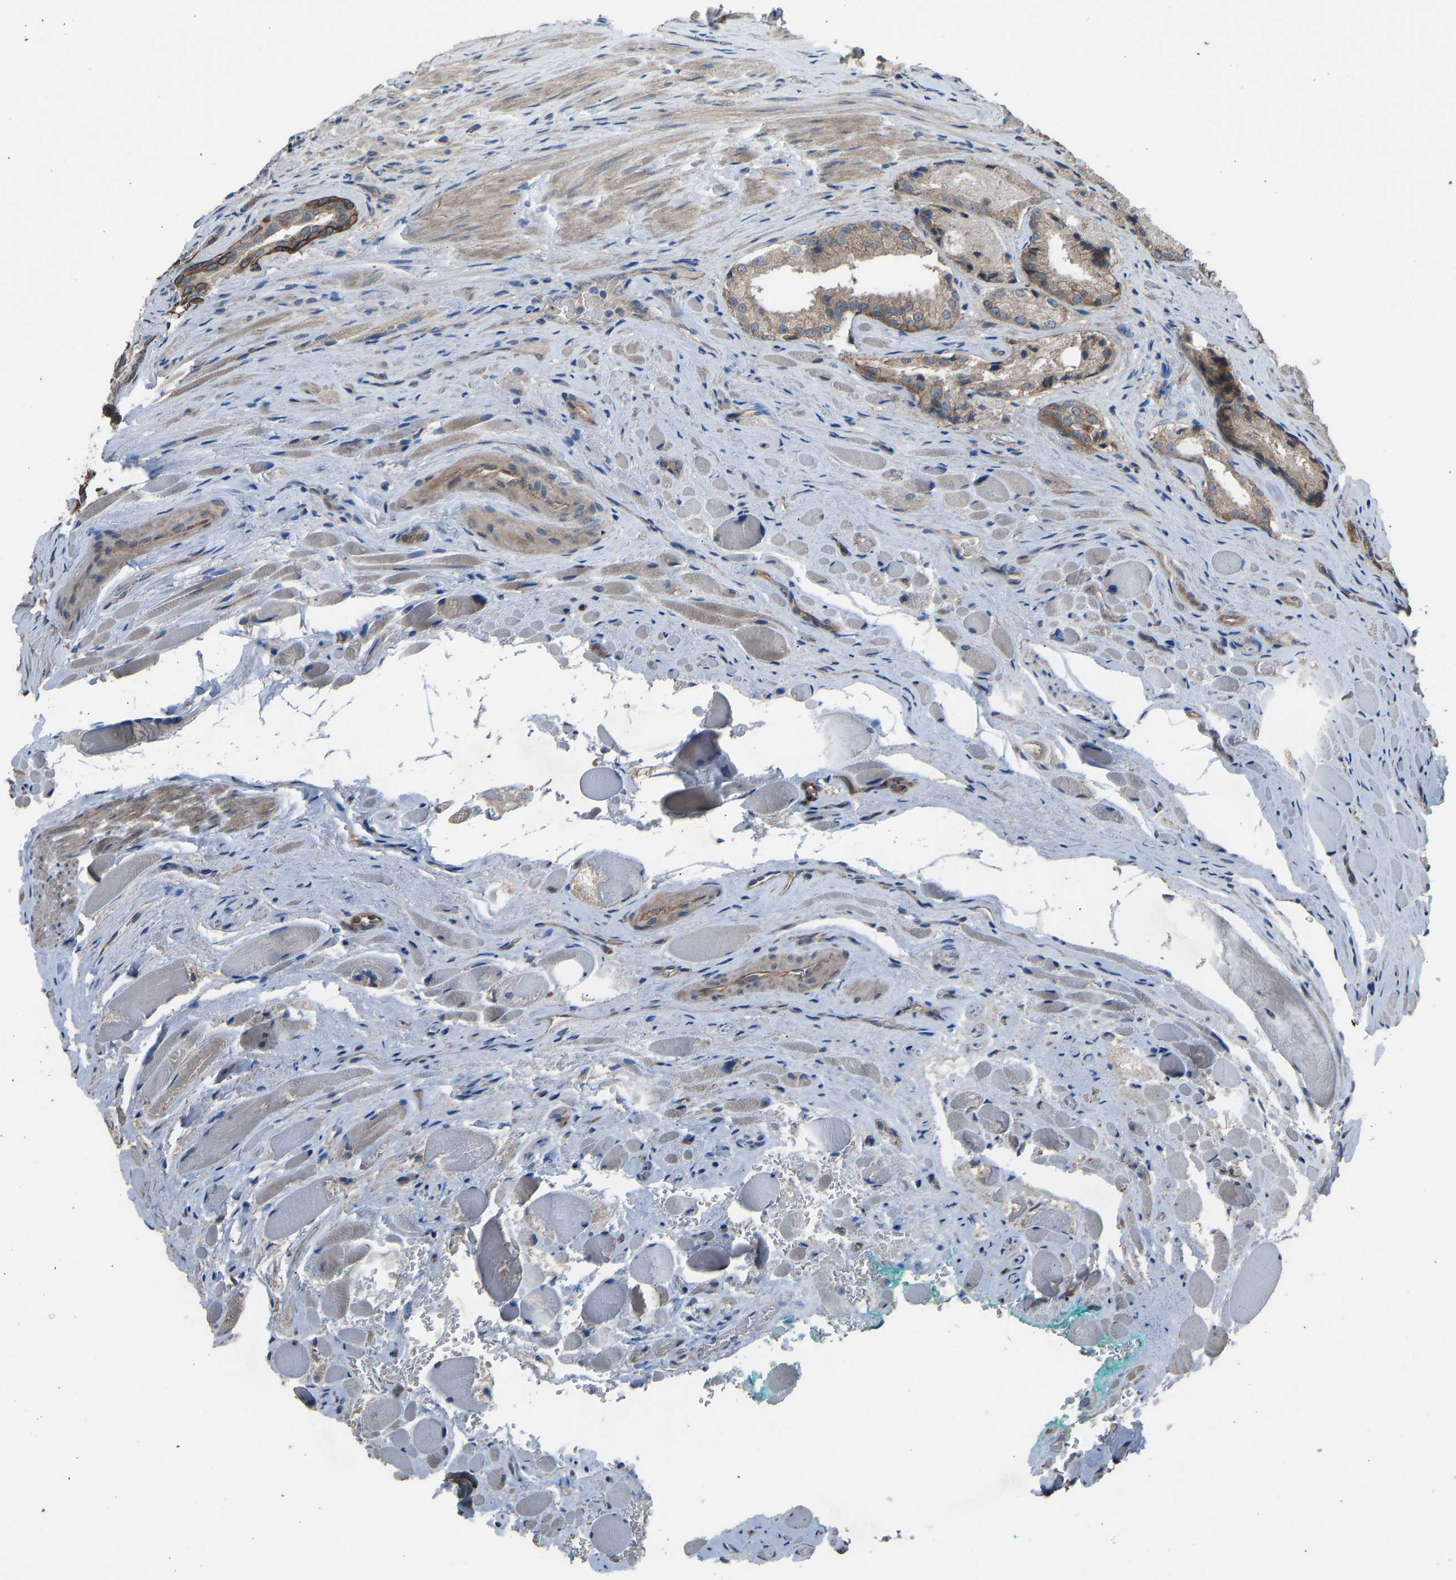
{"staining": {"intensity": "weak", "quantity": ">75%", "location": "cytoplasmic/membranous"}, "tissue": "prostate cancer", "cell_type": "Tumor cells", "image_type": "cancer", "snomed": [{"axis": "morphology", "description": "Adenocarcinoma, Low grade"}, {"axis": "topography", "description": "Prostate"}], "caption": "High-power microscopy captured an IHC photomicrograph of prostate cancer, revealing weak cytoplasmic/membranous staining in approximately >75% of tumor cells.", "gene": "SLC43A1", "patient": {"sex": "male", "age": 70}}